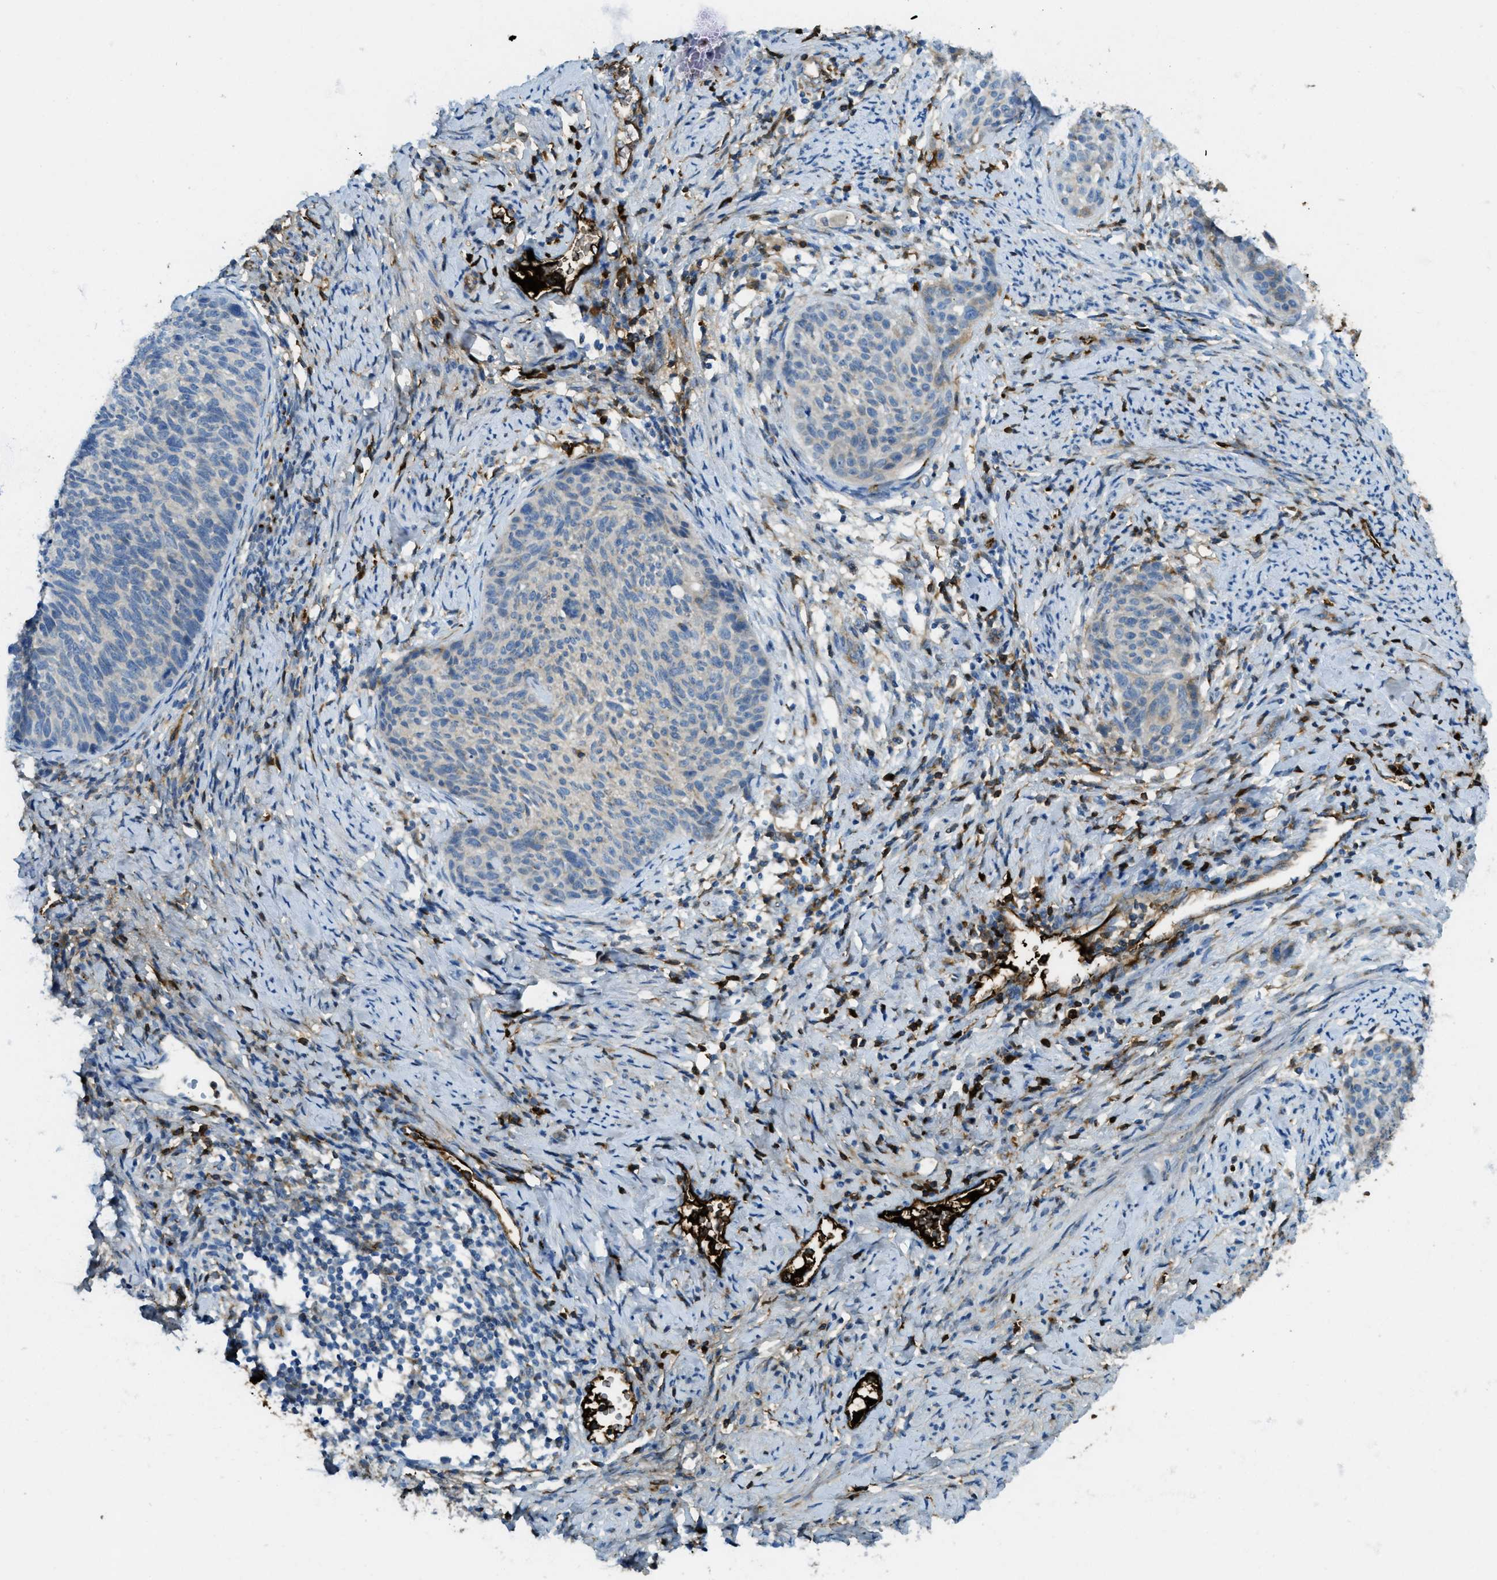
{"staining": {"intensity": "weak", "quantity": "<25%", "location": "cytoplasmic/membranous"}, "tissue": "cervical cancer", "cell_type": "Tumor cells", "image_type": "cancer", "snomed": [{"axis": "morphology", "description": "Squamous cell carcinoma, NOS"}, {"axis": "topography", "description": "Cervix"}], "caption": "High power microscopy image of an IHC histopathology image of cervical cancer (squamous cell carcinoma), revealing no significant positivity in tumor cells.", "gene": "TRIM59", "patient": {"sex": "female", "age": 70}}